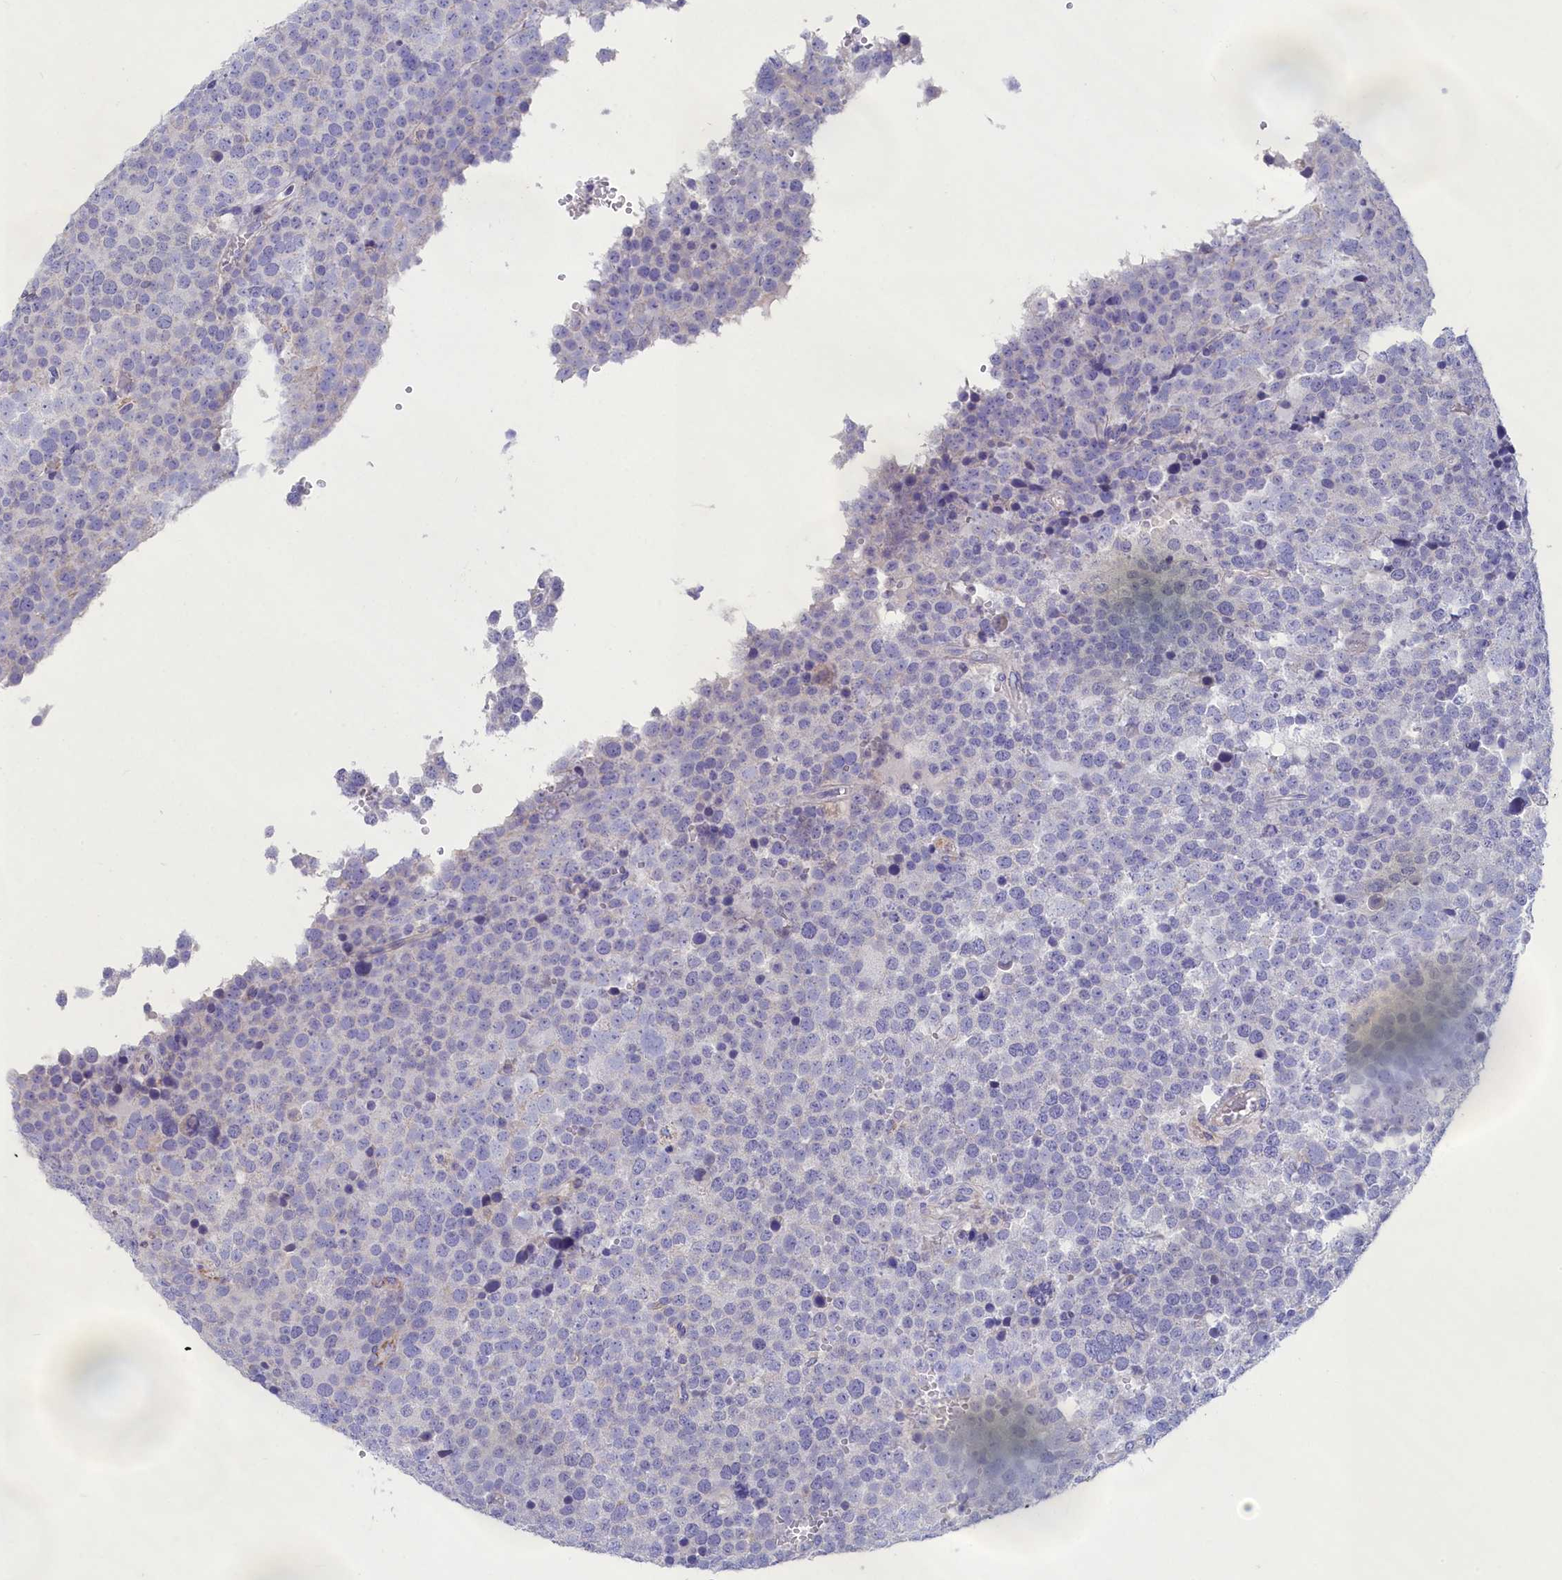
{"staining": {"intensity": "negative", "quantity": "none", "location": "none"}, "tissue": "testis cancer", "cell_type": "Tumor cells", "image_type": "cancer", "snomed": [{"axis": "morphology", "description": "Seminoma, NOS"}, {"axis": "topography", "description": "Testis"}], "caption": "Immunohistochemistry of seminoma (testis) exhibits no staining in tumor cells. (Immunohistochemistry, brightfield microscopy, high magnification).", "gene": "PRDM12", "patient": {"sex": "male", "age": 71}}